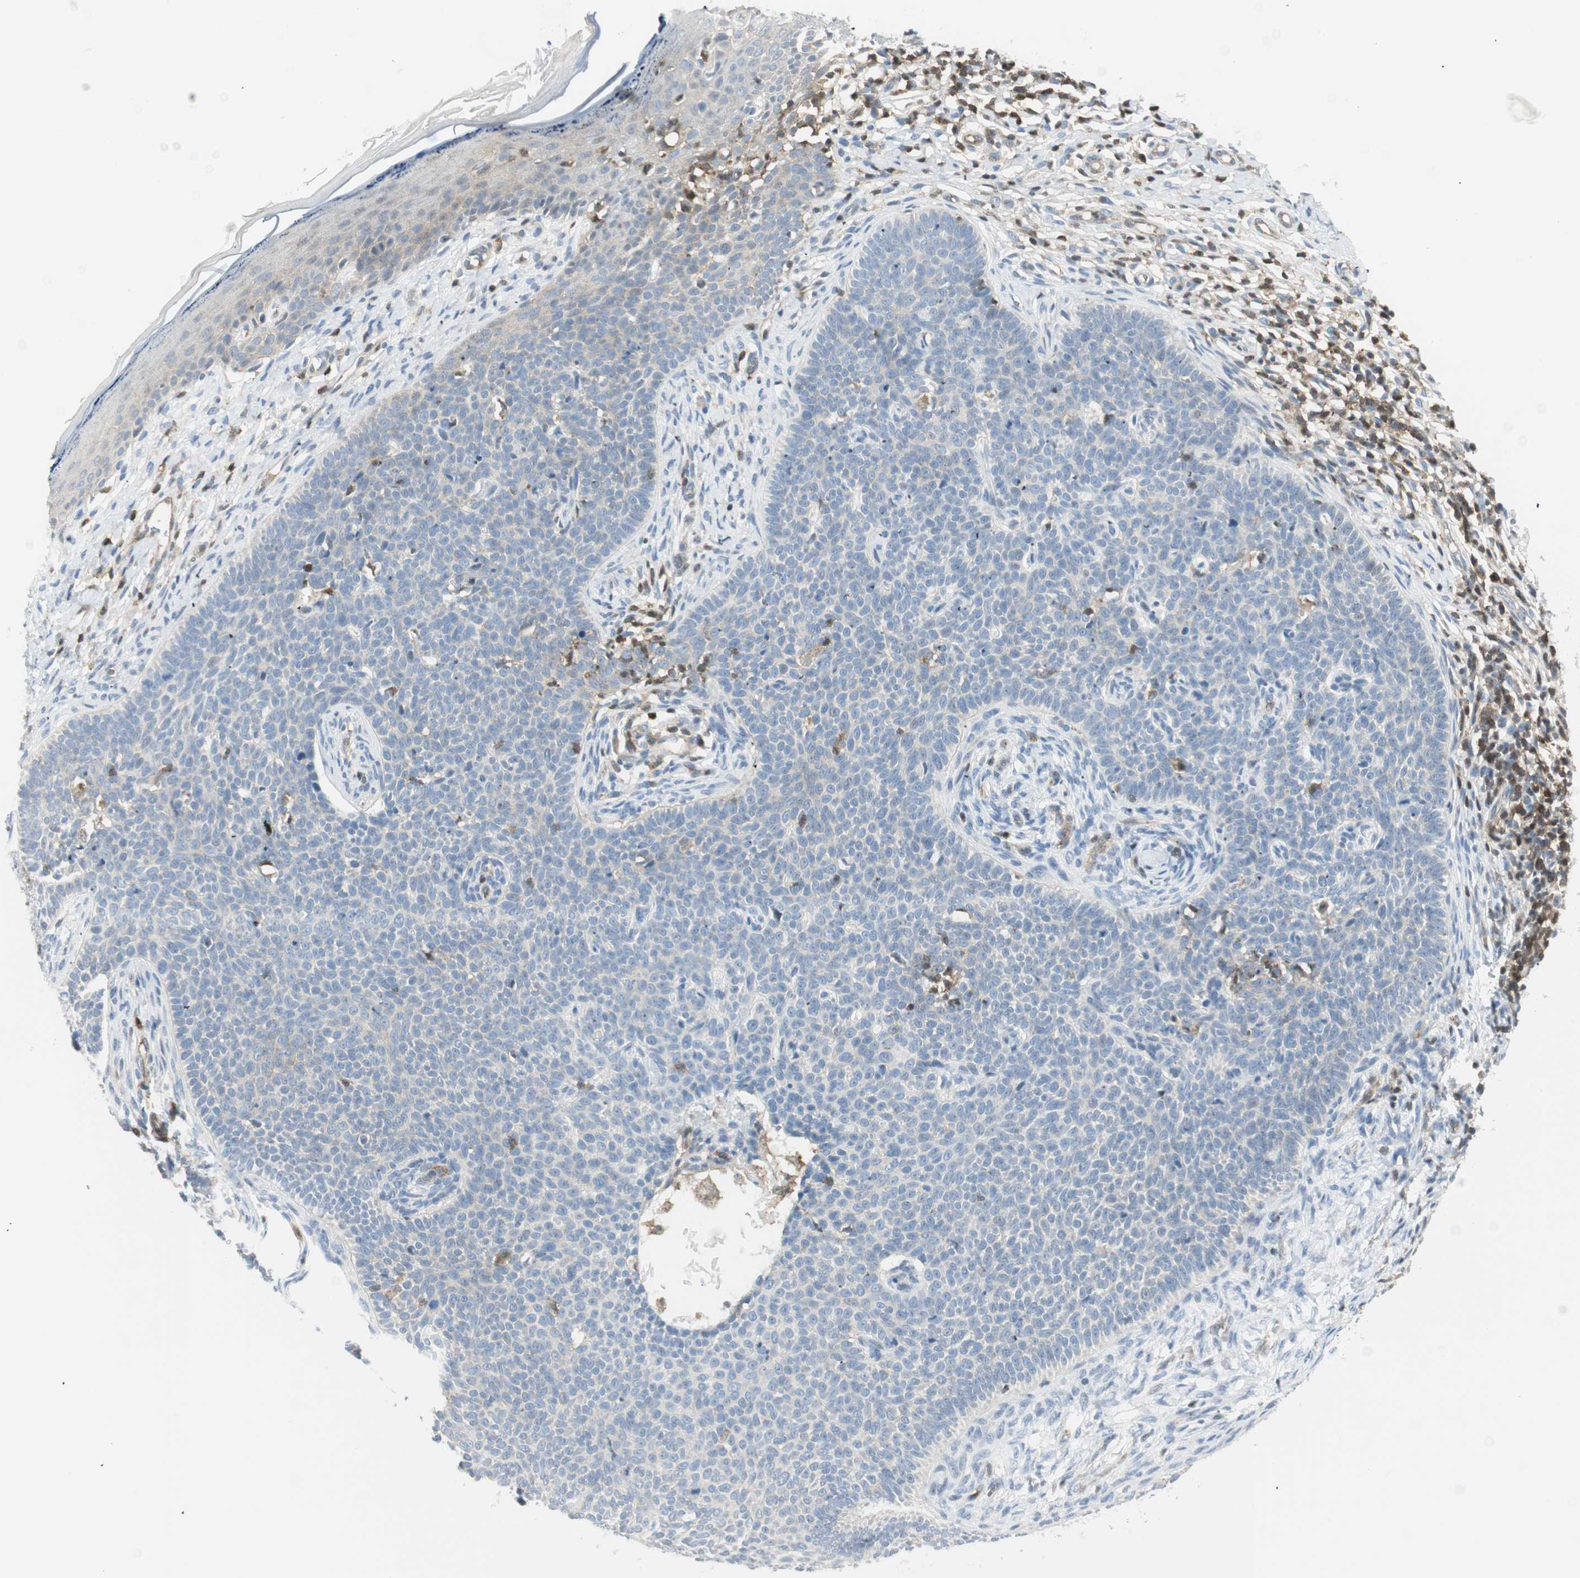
{"staining": {"intensity": "negative", "quantity": "none", "location": "none"}, "tissue": "skin cancer", "cell_type": "Tumor cells", "image_type": "cancer", "snomed": [{"axis": "morphology", "description": "Normal tissue, NOS"}, {"axis": "morphology", "description": "Basal cell carcinoma"}, {"axis": "topography", "description": "Skin"}], "caption": "Tumor cells are negative for protein expression in human skin basal cell carcinoma. Nuclei are stained in blue.", "gene": "PPP1CA", "patient": {"sex": "male", "age": 87}}